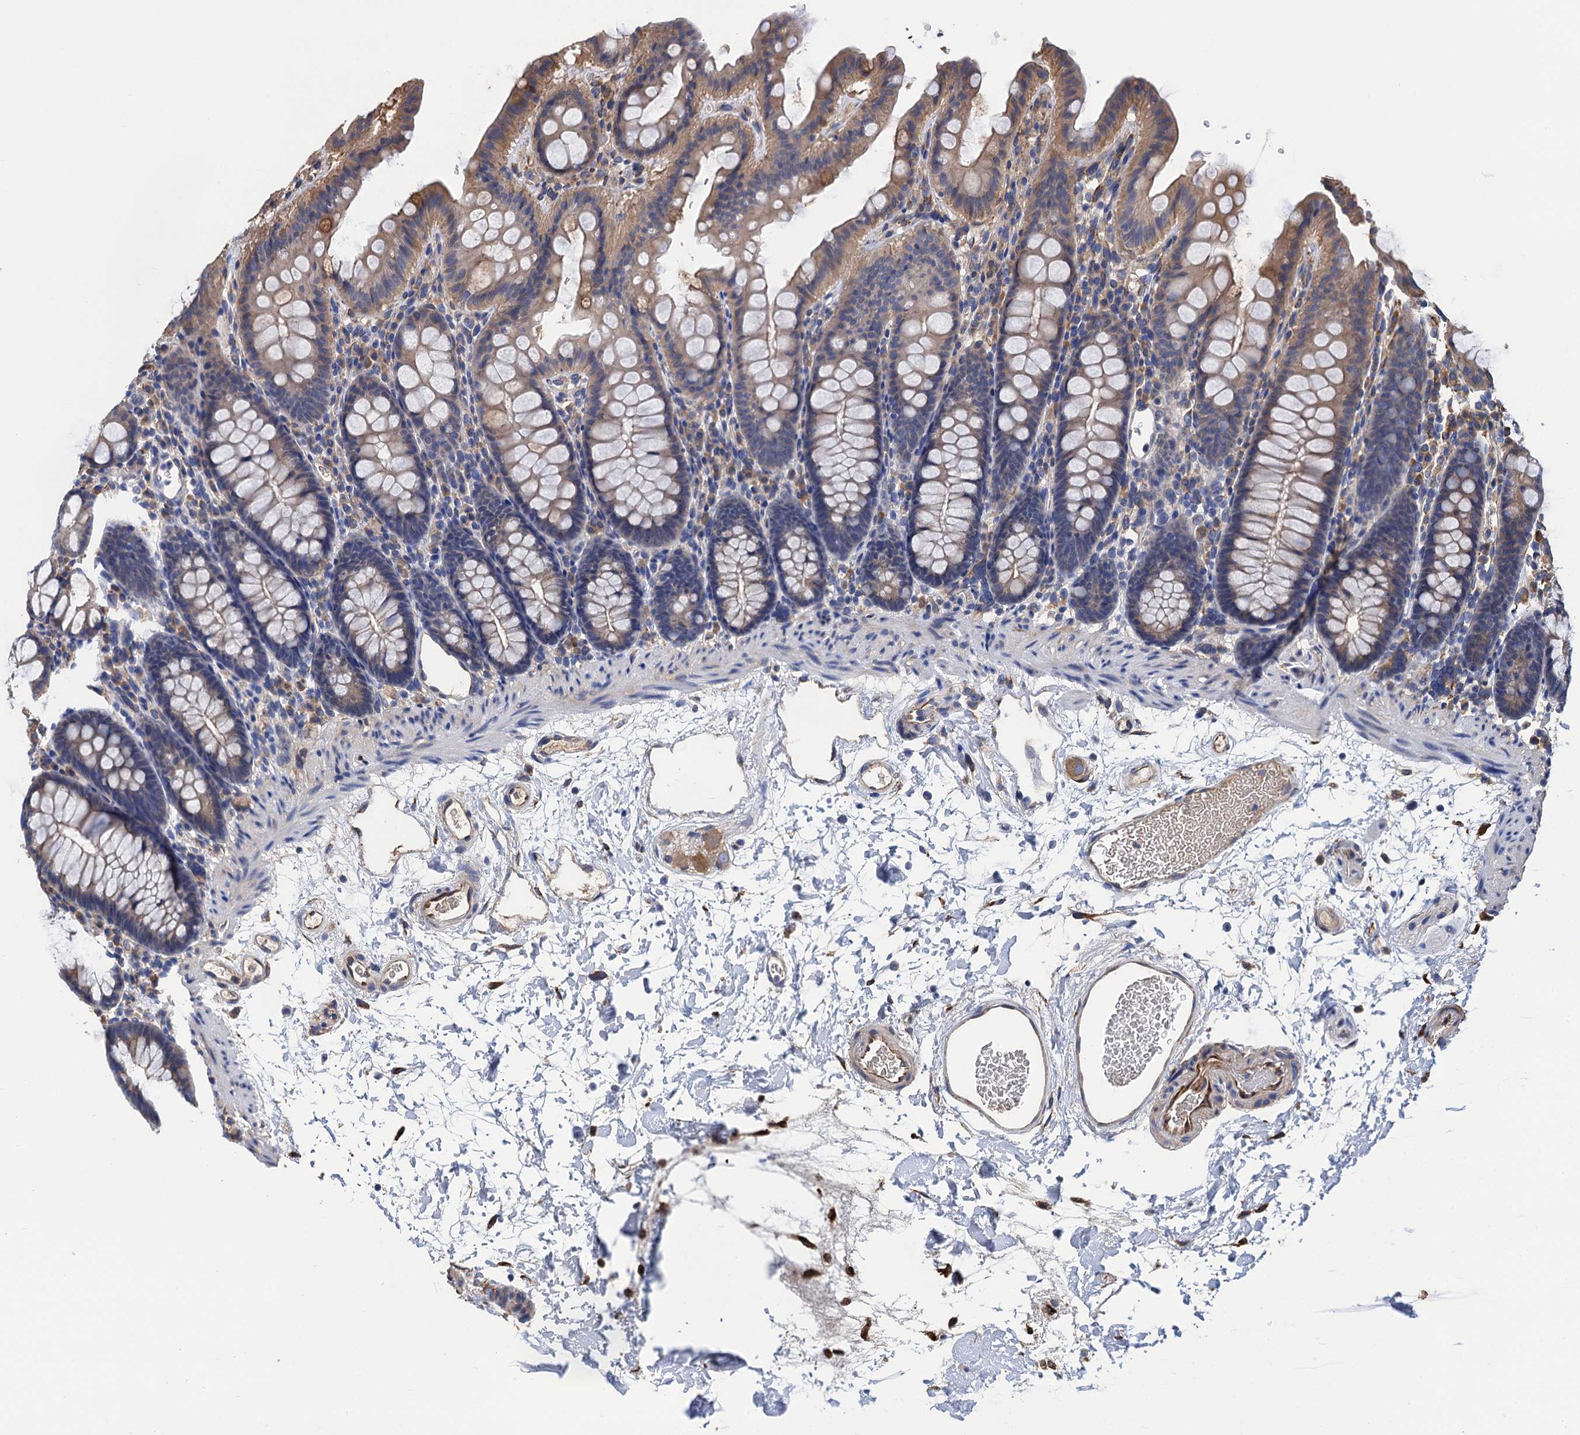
{"staining": {"intensity": "moderate", "quantity": ">75%", "location": "cytoplasmic/membranous"}, "tissue": "colon", "cell_type": "Endothelial cells", "image_type": "normal", "snomed": [{"axis": "morphology", "description": "Normal tissue, NOS"}, {"axis": "topography", "description": "Colon"}], "caption": "High-magnification brightfield microscopy of benign colon stained with DAB (brown) and counterstained with hematoxylin (blue). endothelial cells exhibit moderate cytoplasmic/membranous expression is seen in about>75% of cells.", "gene": "CNNM1", "patient": {"sex": "male", "age": 75}}